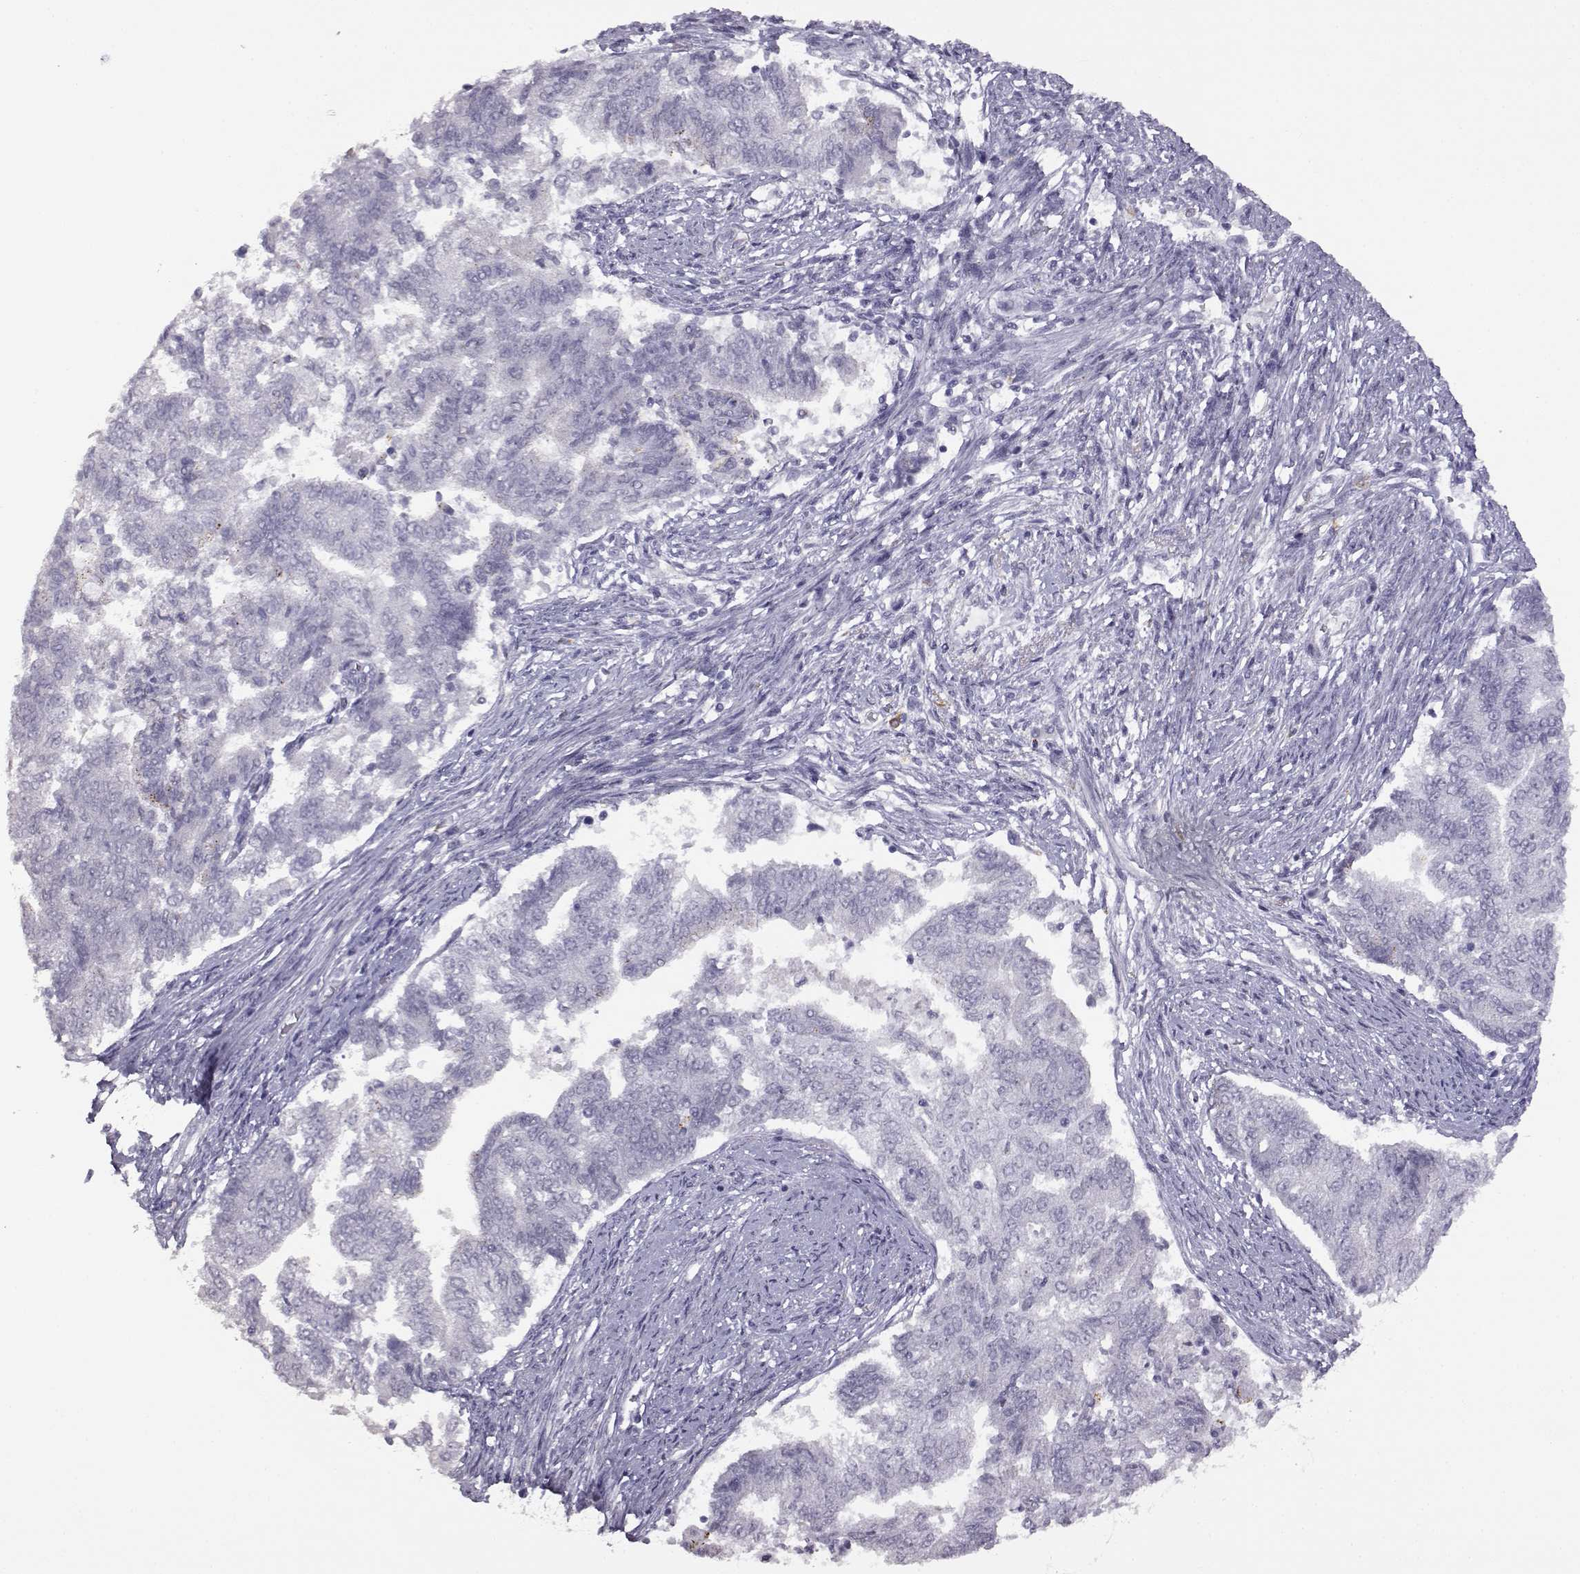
{"staining": {"intensity": "negative", "quantity": "none", "location": "none"}, "tissue": "endometrial cancer", "cell_type": "Tumor cells", "image_type": "cancer", "snomed": [{"axis": "morphology", "description": "Adenocarcinoma, NOS"}, {"axis": "topography", "description": "Endometrium"}], "caption": "High power microscopy image of an immunohistochemistry (IHC) photomicrograph of endometrial cancer (adenocarcinoma), revealing no significant staining in tumor cells. The staining is performed using DAB (3,3'-diaminobenzidine) brown chromogen with nuclei counter-stained in using hematoxylin.", "gene": "VGF", "patient": {"sex": "female", "age": 65}}